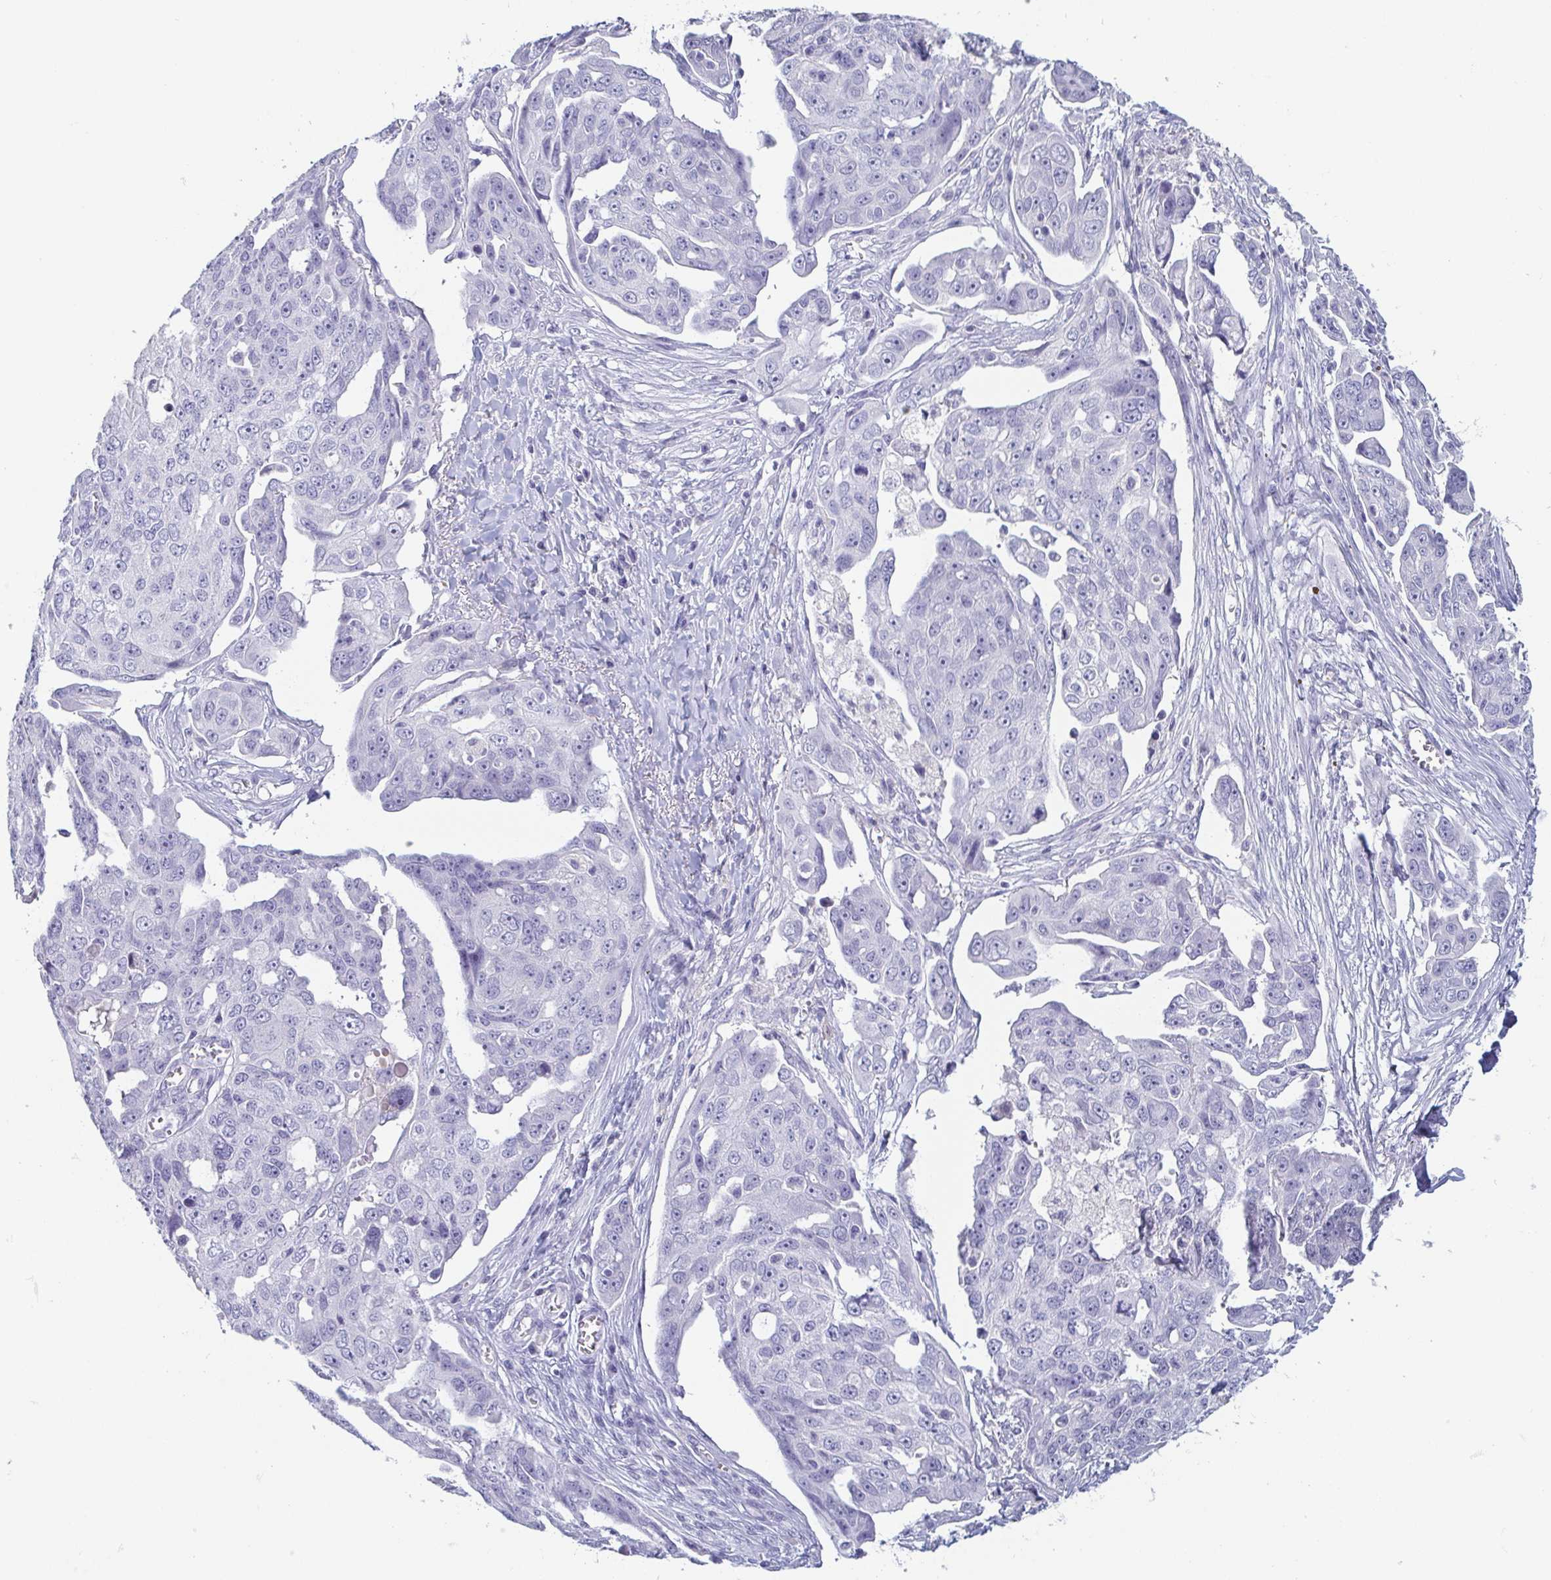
{"staining": {"intensity": "negative", "quantity": "none", "location": "none"}, "tissue": "ovarian cancer", "cell_type": "Tumor cells", "image_type": "cancer", "snomed": [{"axis": "morphology", "description": "Carcinoma, endometroid"}, {"axis": "topography", "description": "Ovary"}], "caption": "There is no significant expression in tumor cells of ovarian cancer (endometroid carcinoma). Nuclei are stained in blue.", "gene": "ITLN1", "patient": {"sex": "female", "age": 70}}